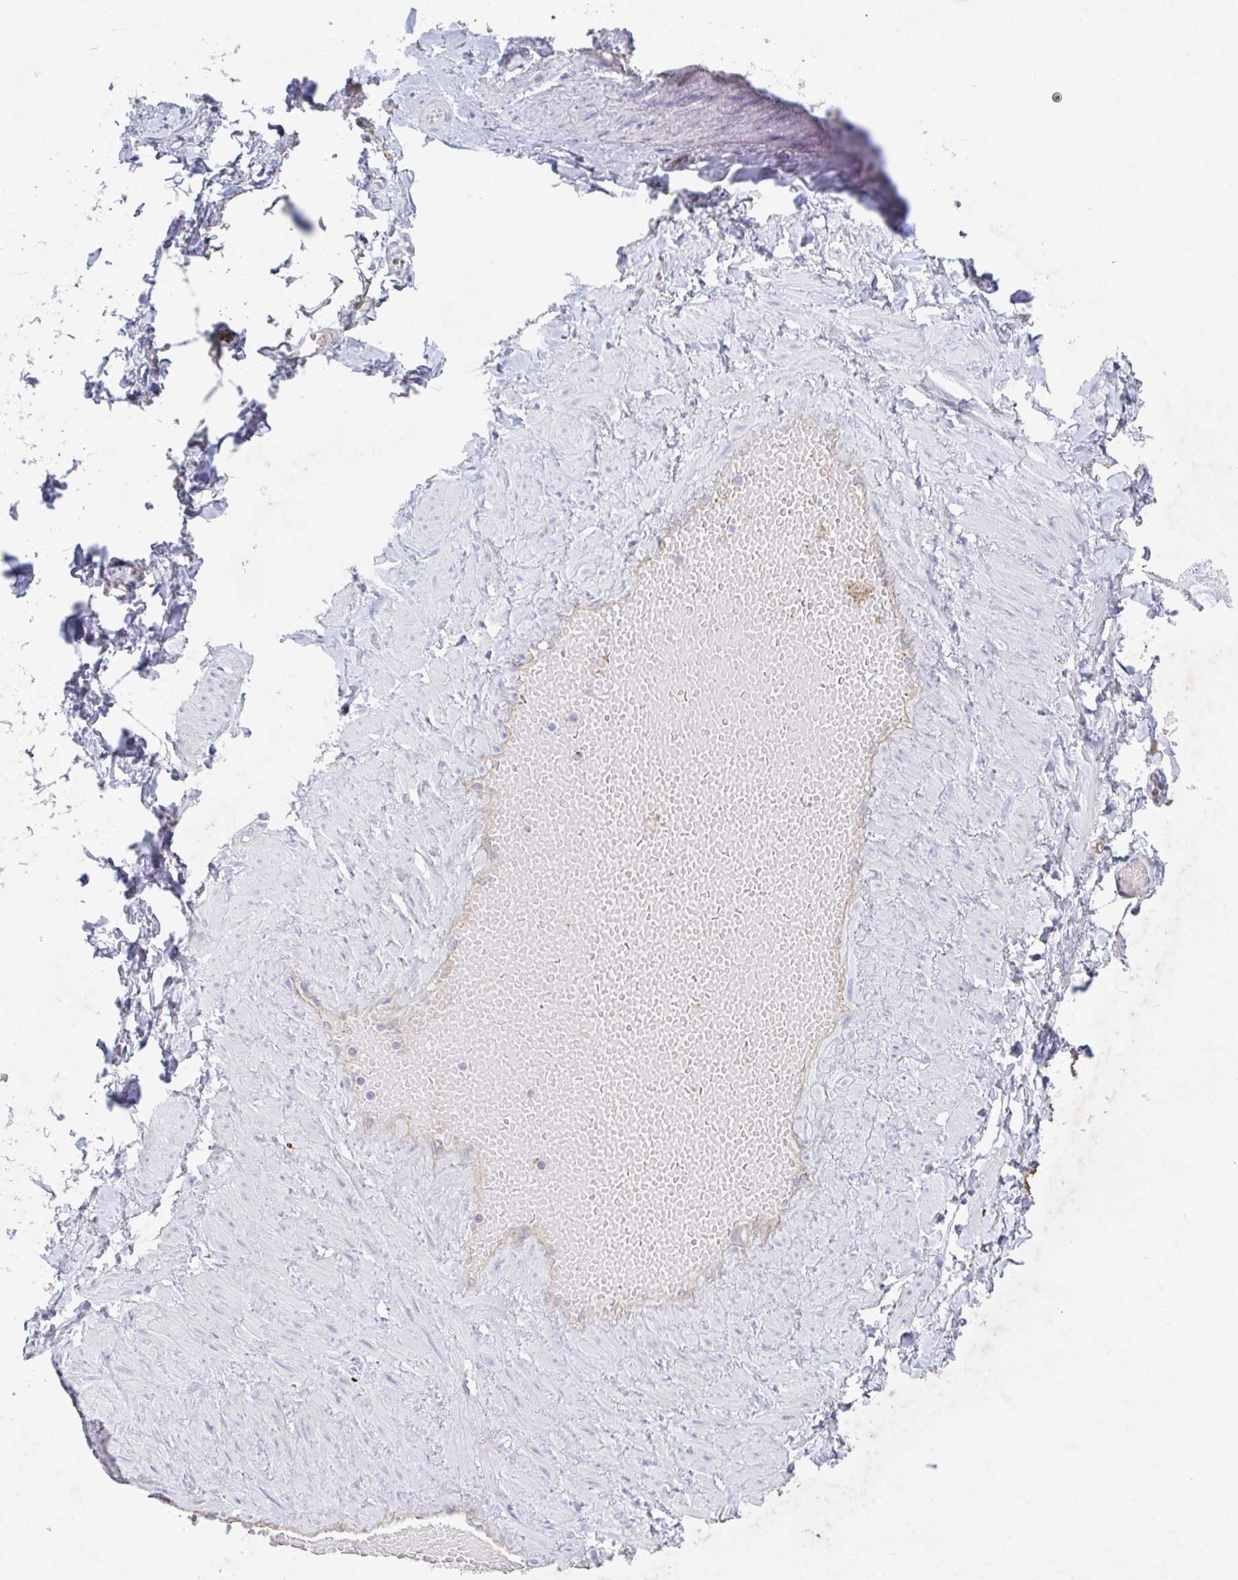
{"staining": {"intensity": "negative", "quantity": "none", "location": "none"}, "tissue": "adipose tissue", "cell_type": "Adipocytes", "image_type": "normal", "snomed": [{"axis": "morphology", "description": "Normal tissue, NOS"}, {"axis": "topography", "description": "Soft tissue"}, {"axis": "topography", "description": "Adipose tissue"}, {"axis": "topography", "description": "Vascular tissue"}, {"axis": "topography", "description": "Peripheral nerve tissue"}], "caption": "Adipocytes are negative for protein expression in unremarkable human adipose tissue. (DAB (3,3'-diaminobenzidine) immunohistochemistry visualized using brightfield microscopy, high magnification).", "gene": "MANBA", "patient": {"sex": "male", "age": 29}}